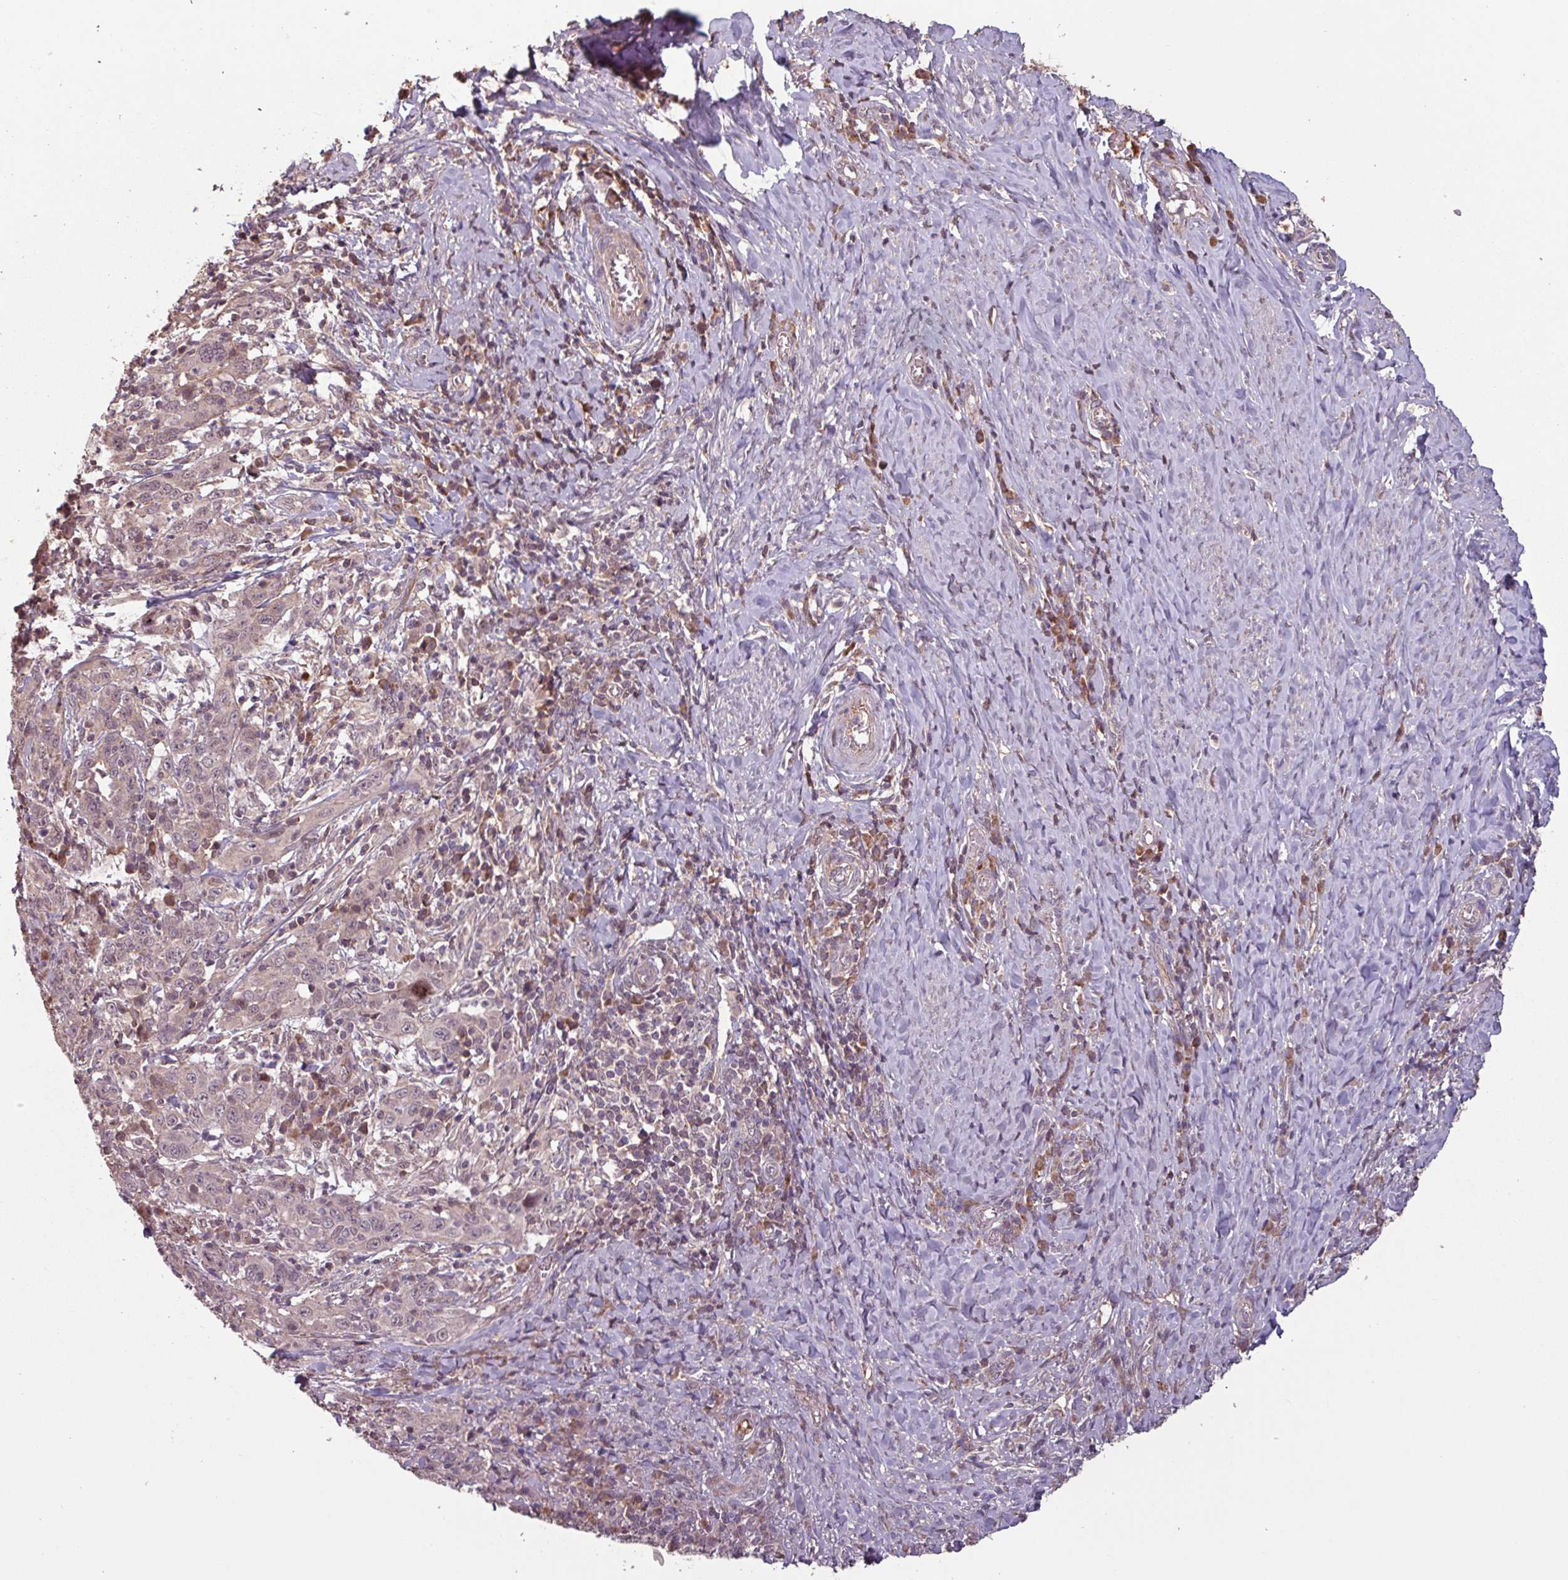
{"staining": {"intensity": "weak", "quantity": "<25%", "location": "nuclear"}, "tissue": "cervical cancer", "cell_type": "Tumor cells", "image_type": "cancer", "snomed": [{"axis": "morphology", "description": "Squamous cell carcinoma, NOS"}, {"axis": "topography", "description": "Cervix"}], "caption": "The immunohistochemistry micrograph has no significant staining in tumor cells of squamous cell carcinoma (cervical) tissue.", "gene": "TMEM88", "patient": {"sex": "female", "age": 46}}